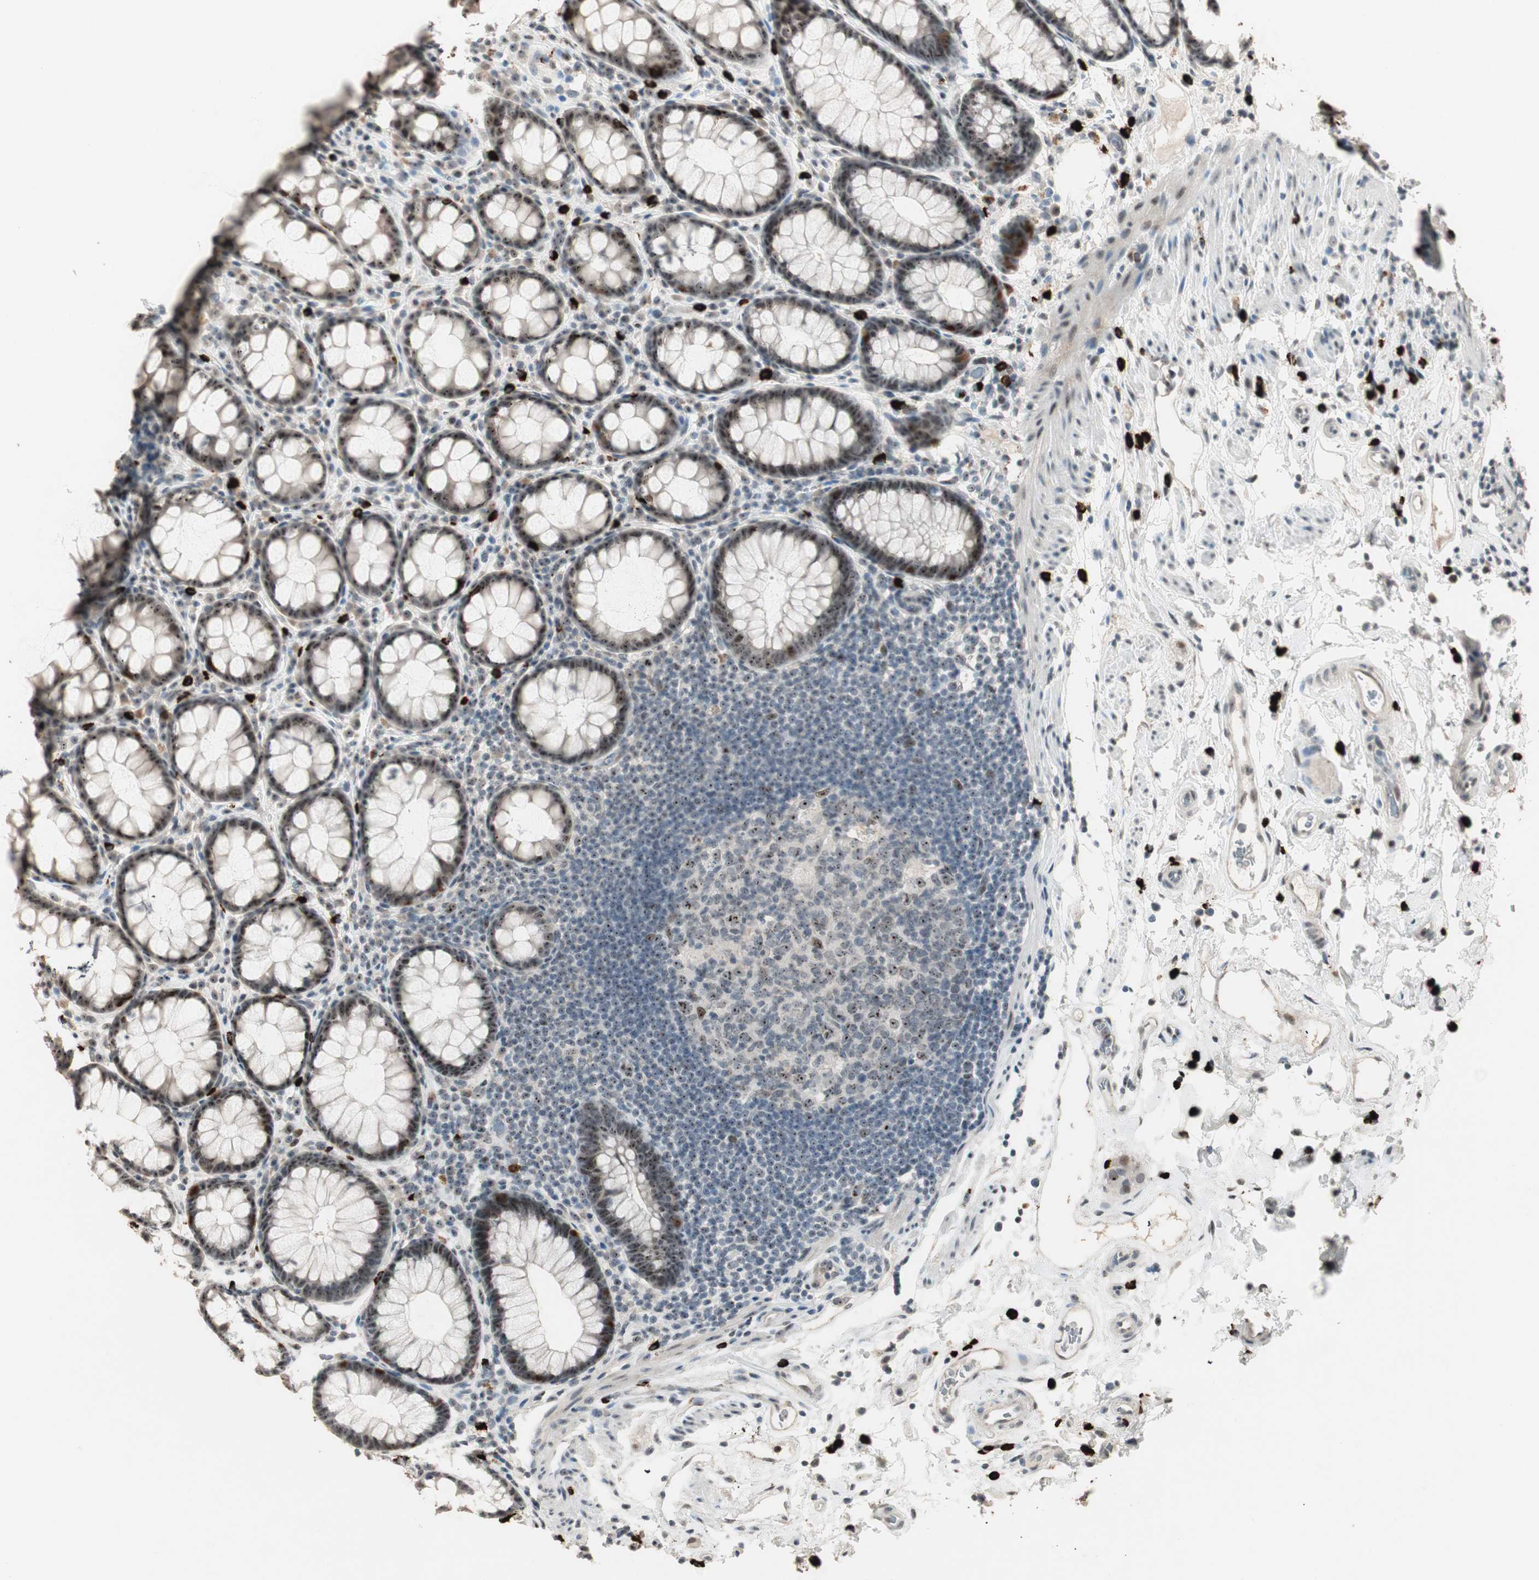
{"staining": {"intensity": "moderate", "quantity": ">75%", "location": "nuclear"}, "tissue": "rectum", "cell_type": "Glandular cells", "image_type": "normal", "snomed": [{"axis": "morphology", "description": "Normal tissue, NOS"}, {"axis": "topography", "description": "Rectum"}], "caption": "Moderate nuclear positivity is appreciated in about >75% of glandular cells in unremarkable rectum.", "gene": "ETV4", "patient": {"sex": "male", "age": 92}}